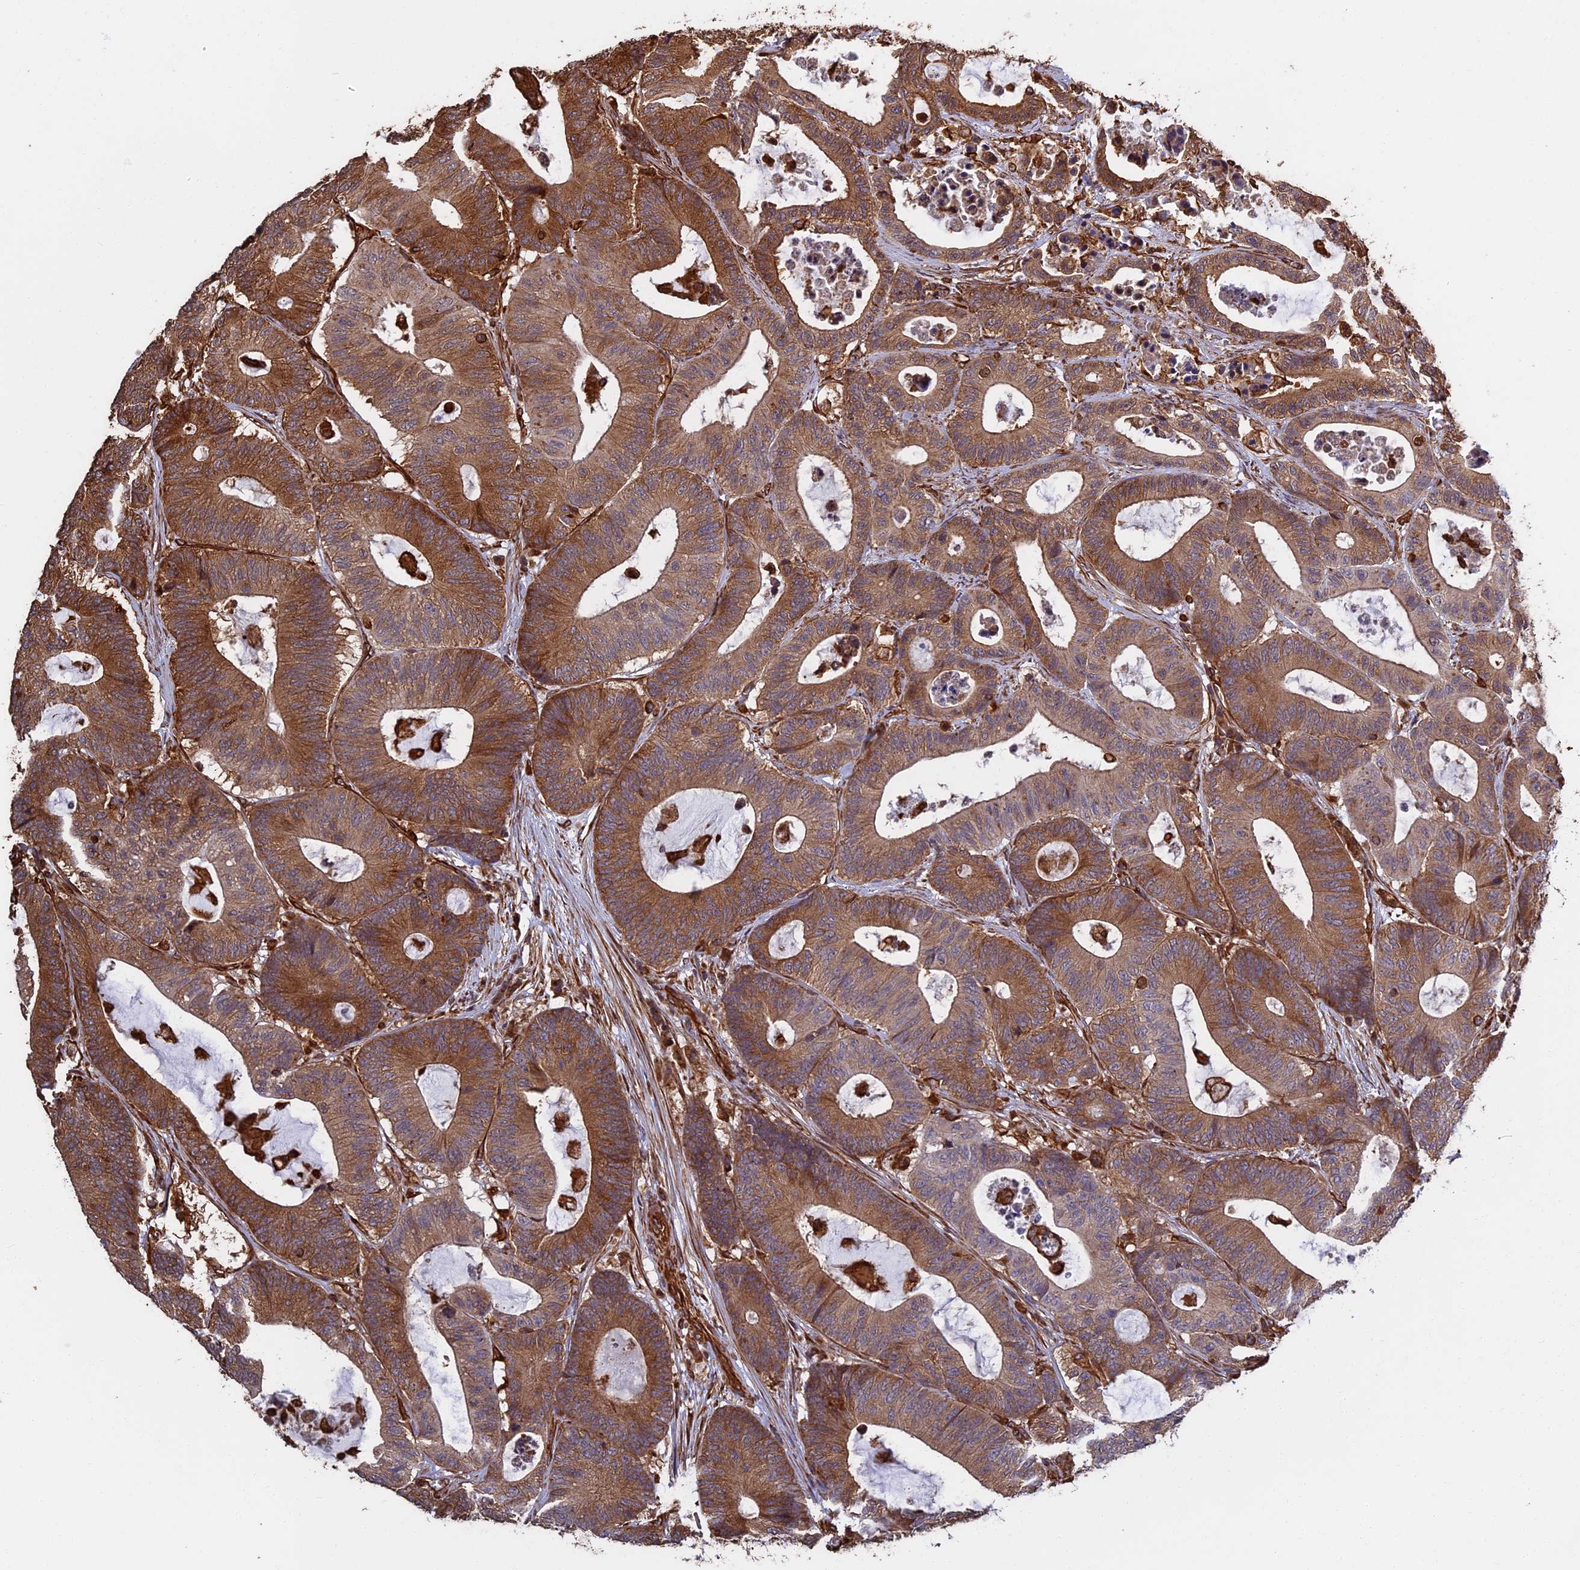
{"staining": {"intensity": "strong", "quantity": ">75%", "location": "cytoplasmic/membranous"}, "tissue": "colorectal cancer", "cell_type": "Tumor cells", "image_type": "cancer", "snomed": [{"axis": "morphology", "description": "Adenocarcinoma, NOS"}, {"axis": "topography", "description": "Colon"}], "caption": "Protein expression analysis of adenocarcinoma (colorectal) displays strong cytoplasmic/membranous staining in approximately >75% of tumor cells. The protein of interest is stained brown, and the nuclei are stained in blue (DAB (3,3'-diaminobenzidine) IHC with brightfield microscopy, high magnification).", "gene": "CCDC124", "patient": {"sex": "female", "age": 84}}